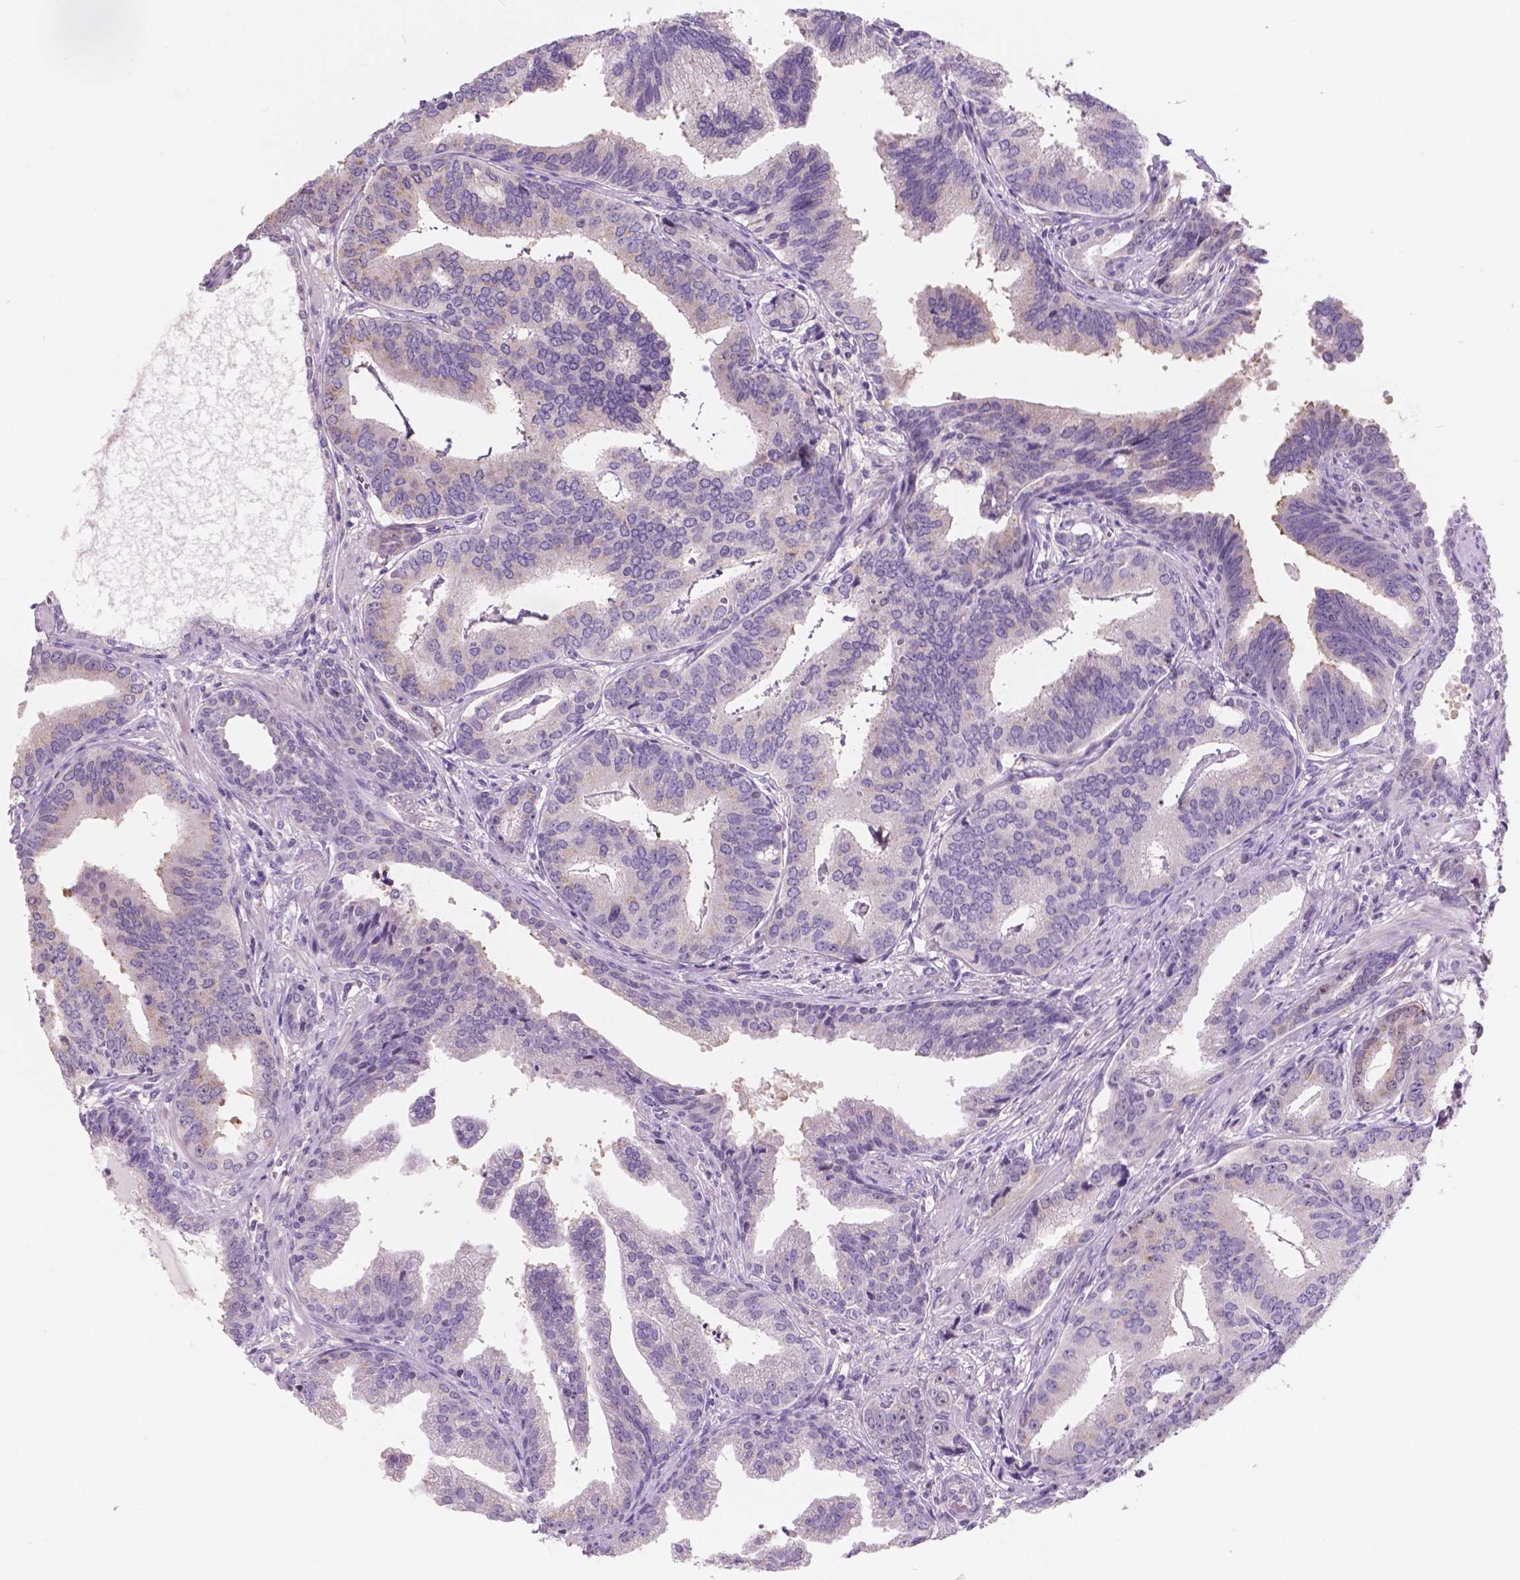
{"staining": {"intensity": "weak", "quantity": "<25%", "location": "cytoplasmic/membranous"}, "tissue": "prostate cancer", "cell_type": "Tumor cells", "image_type": "cancer", "snomed": [{"axis": "morphology", "description": "Adenocarcinoma, NOS"}, {"axis": "topography", "description": "Prostate"}], "caption": "Adenocarcinoma (prostate) was stained to show a protein in brown. There is no significant positivity in tumor cells.", "gene": "SBSN", "patient": {"sex": "male", "age": 64}}